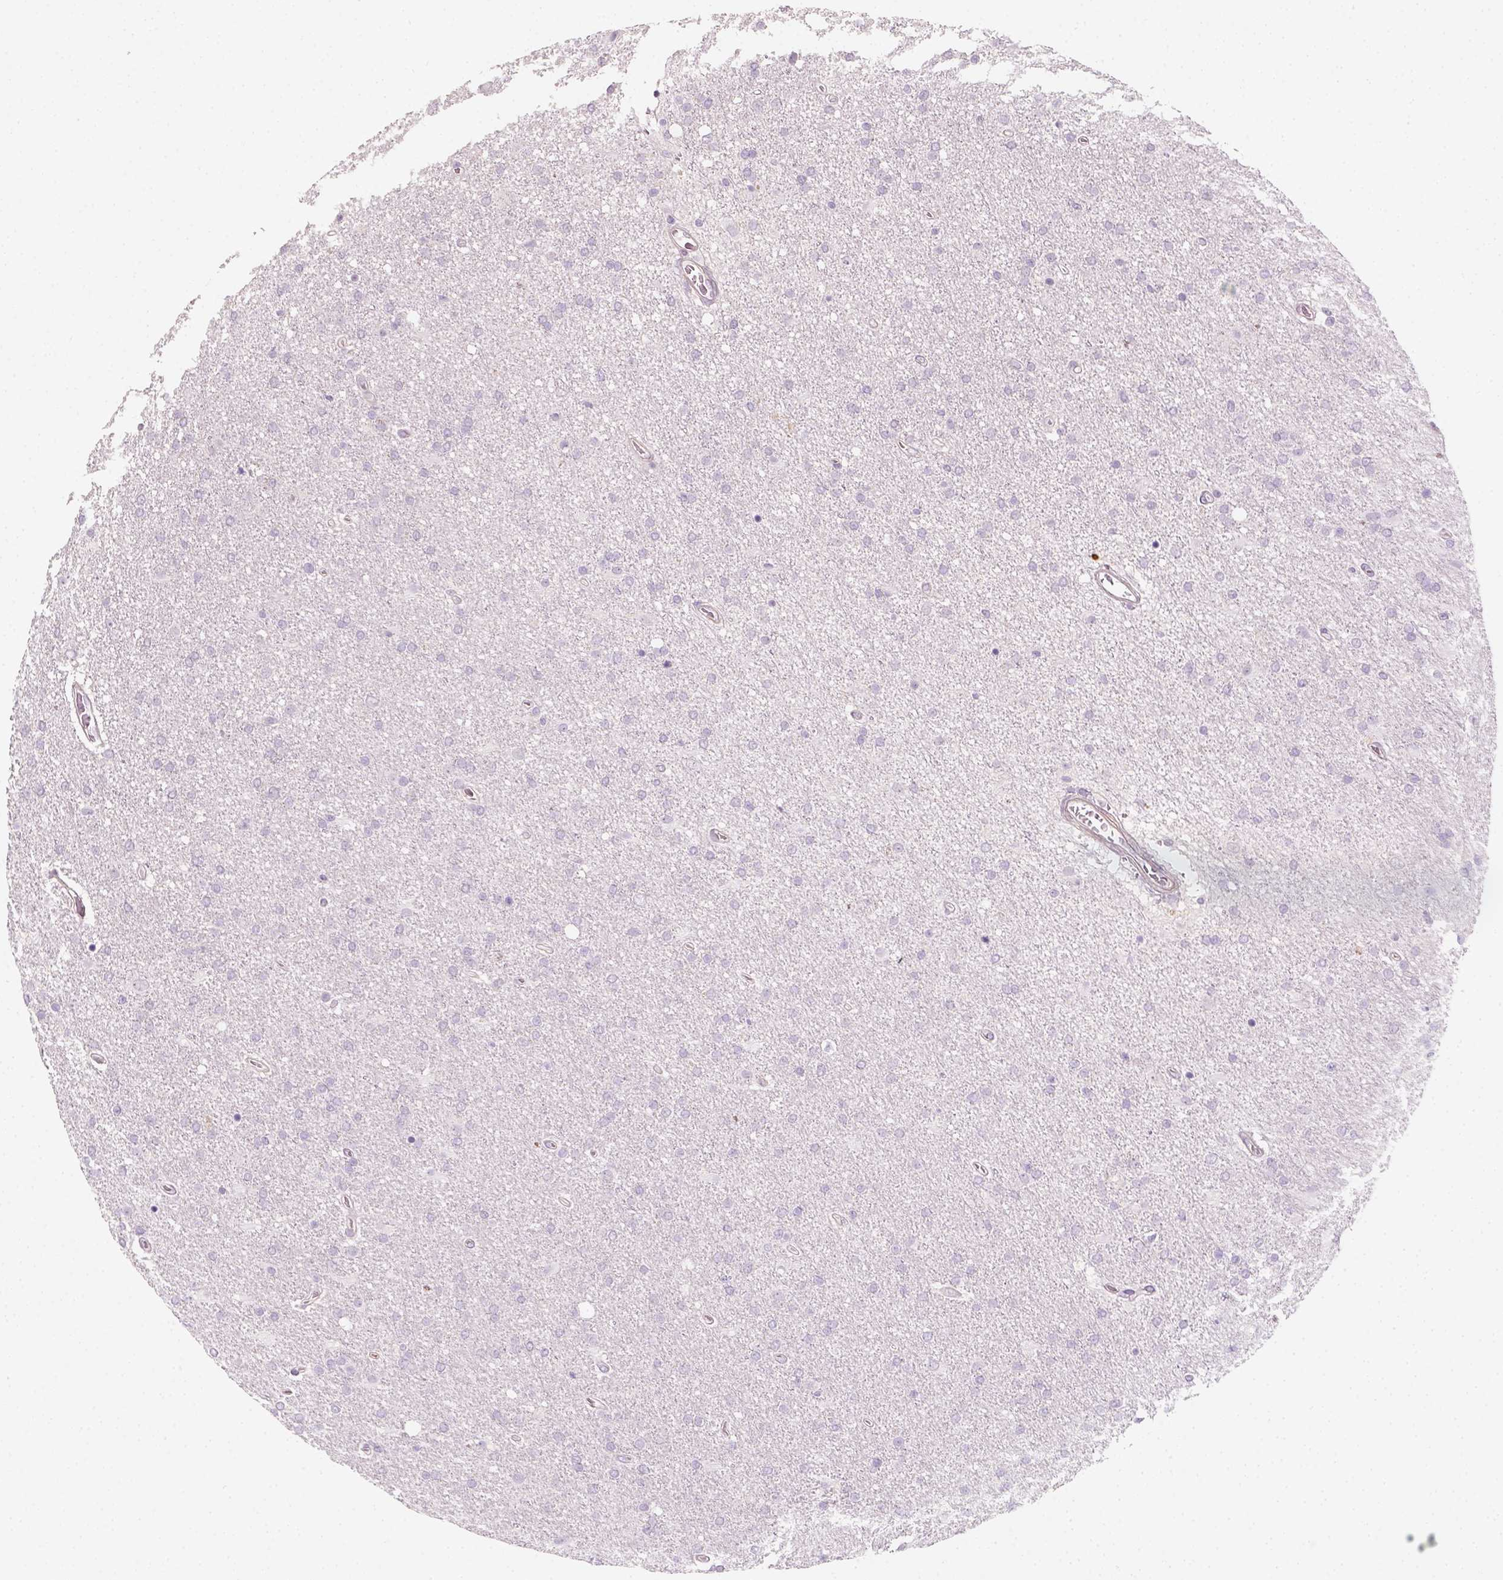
{"staining": {"intensity": "negative", "quantity": "none", "location": "none"}, "tissue": "glioma", "cell_type": "Tumor cells", "image_type": "cancer", "snomed": [{"axis": "morphology", "description": "Glioma, malignant, High grade"}, {"axis": "topography", "description": "Cerebral cortex"}], "caption": "Tumor cells are negative for protein expression in human malignant glioma (high-grade).", "gene": "FAM163B", "patient": {"sex": "male", "age": 70}}